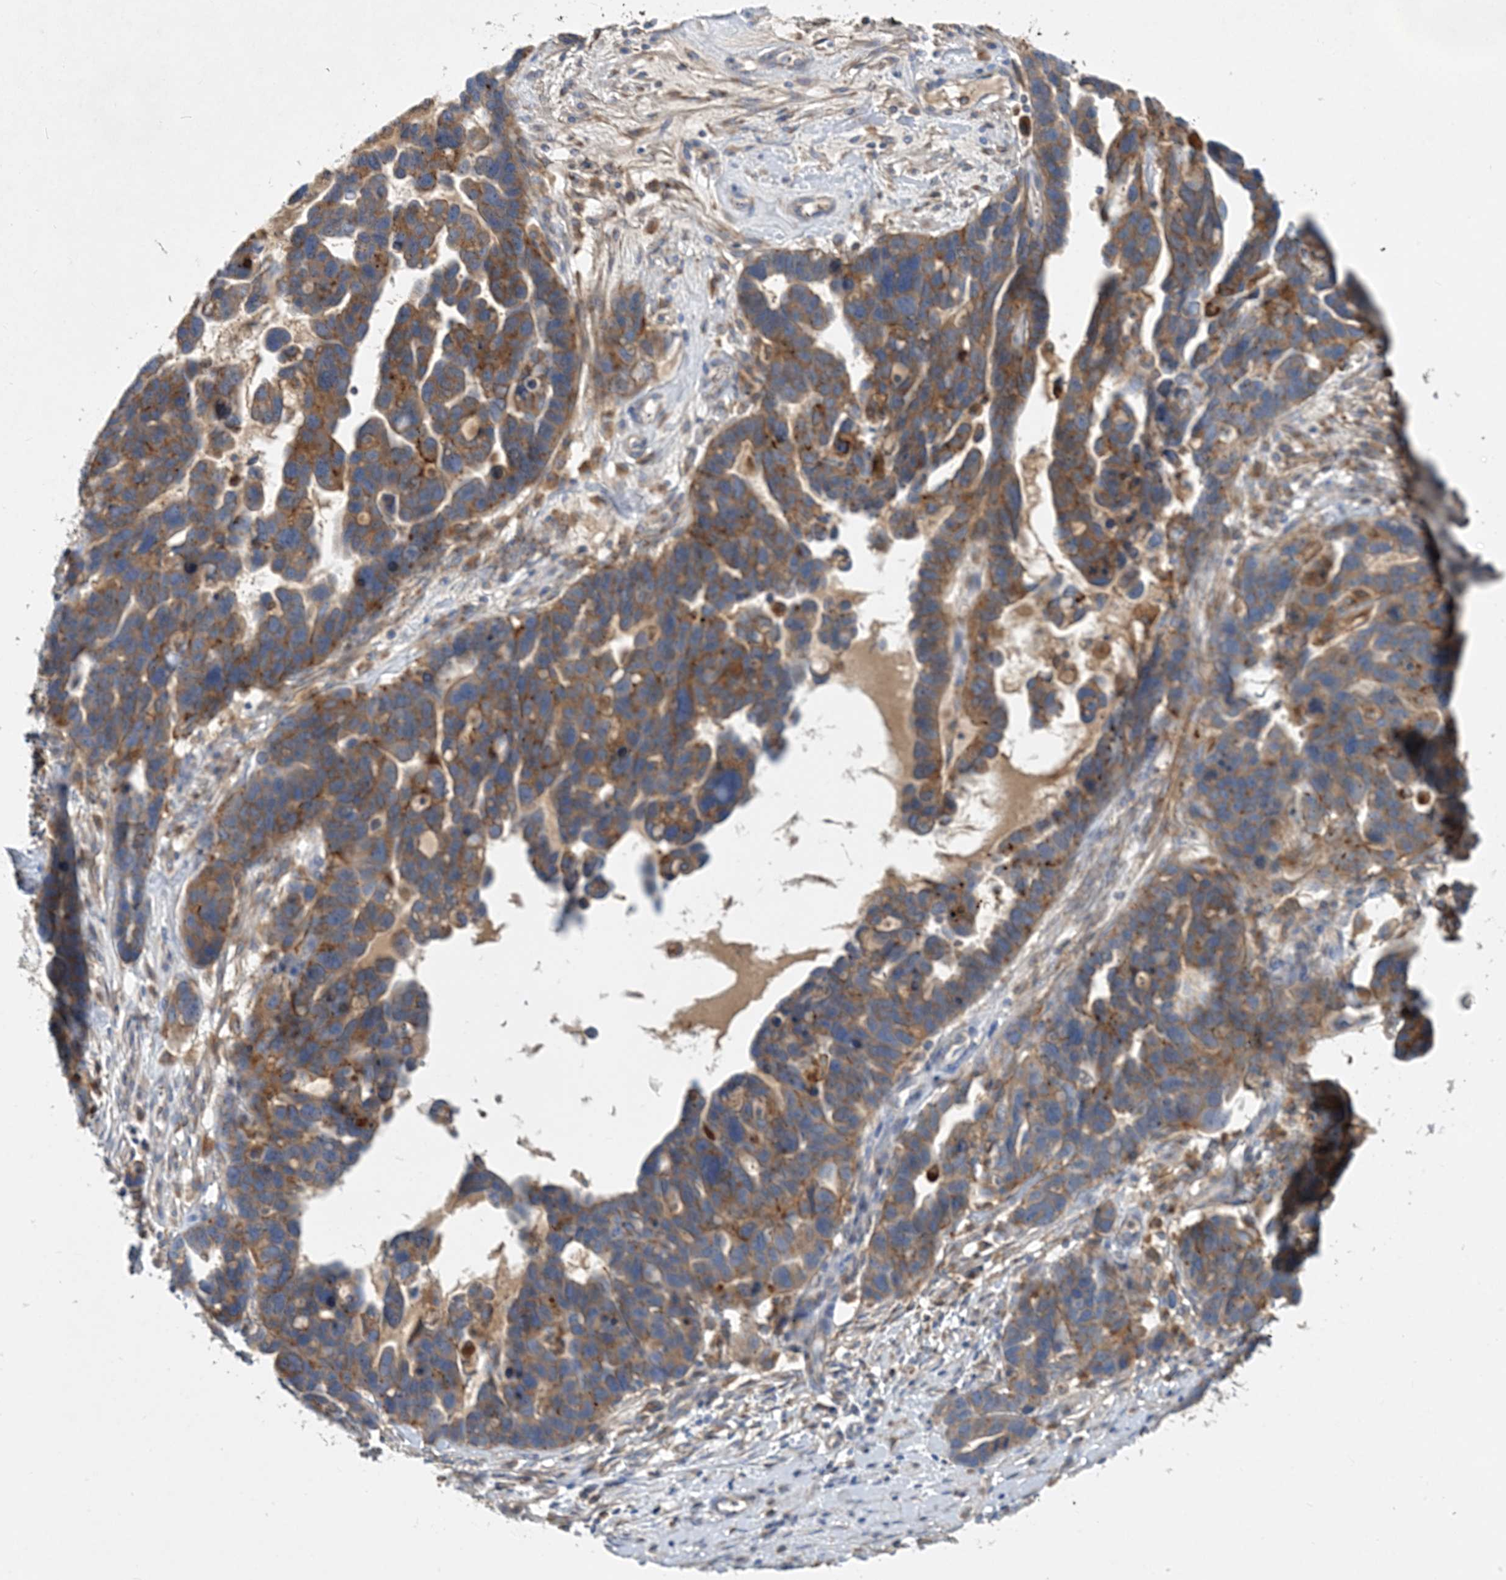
{"staining": {"intensity": "moderate", "quantity": ">75%", "location": "cytoplasmic/membranous"}, "tissue": "ovarian cancer", "cell_type": "Tumor cells", "image_type": "cancer", "snomed": [{"axis": "morphology", "description": "Cystadenocarcinoma, serous, NOS"}, {"axis": "topography", "description": "Ovary"}], "caption": "Protein analysis of ovarian cancer tissue demonstrates moderate cytoplasmic/membranous expression in approximately >75% of tumor cells. (DAB (3,3'-diaminobenzidine) = brown stain, brightfield microscopy at high magnification).", "gene": "GRINA", "patient": {"sex": "female", "age": 54}}